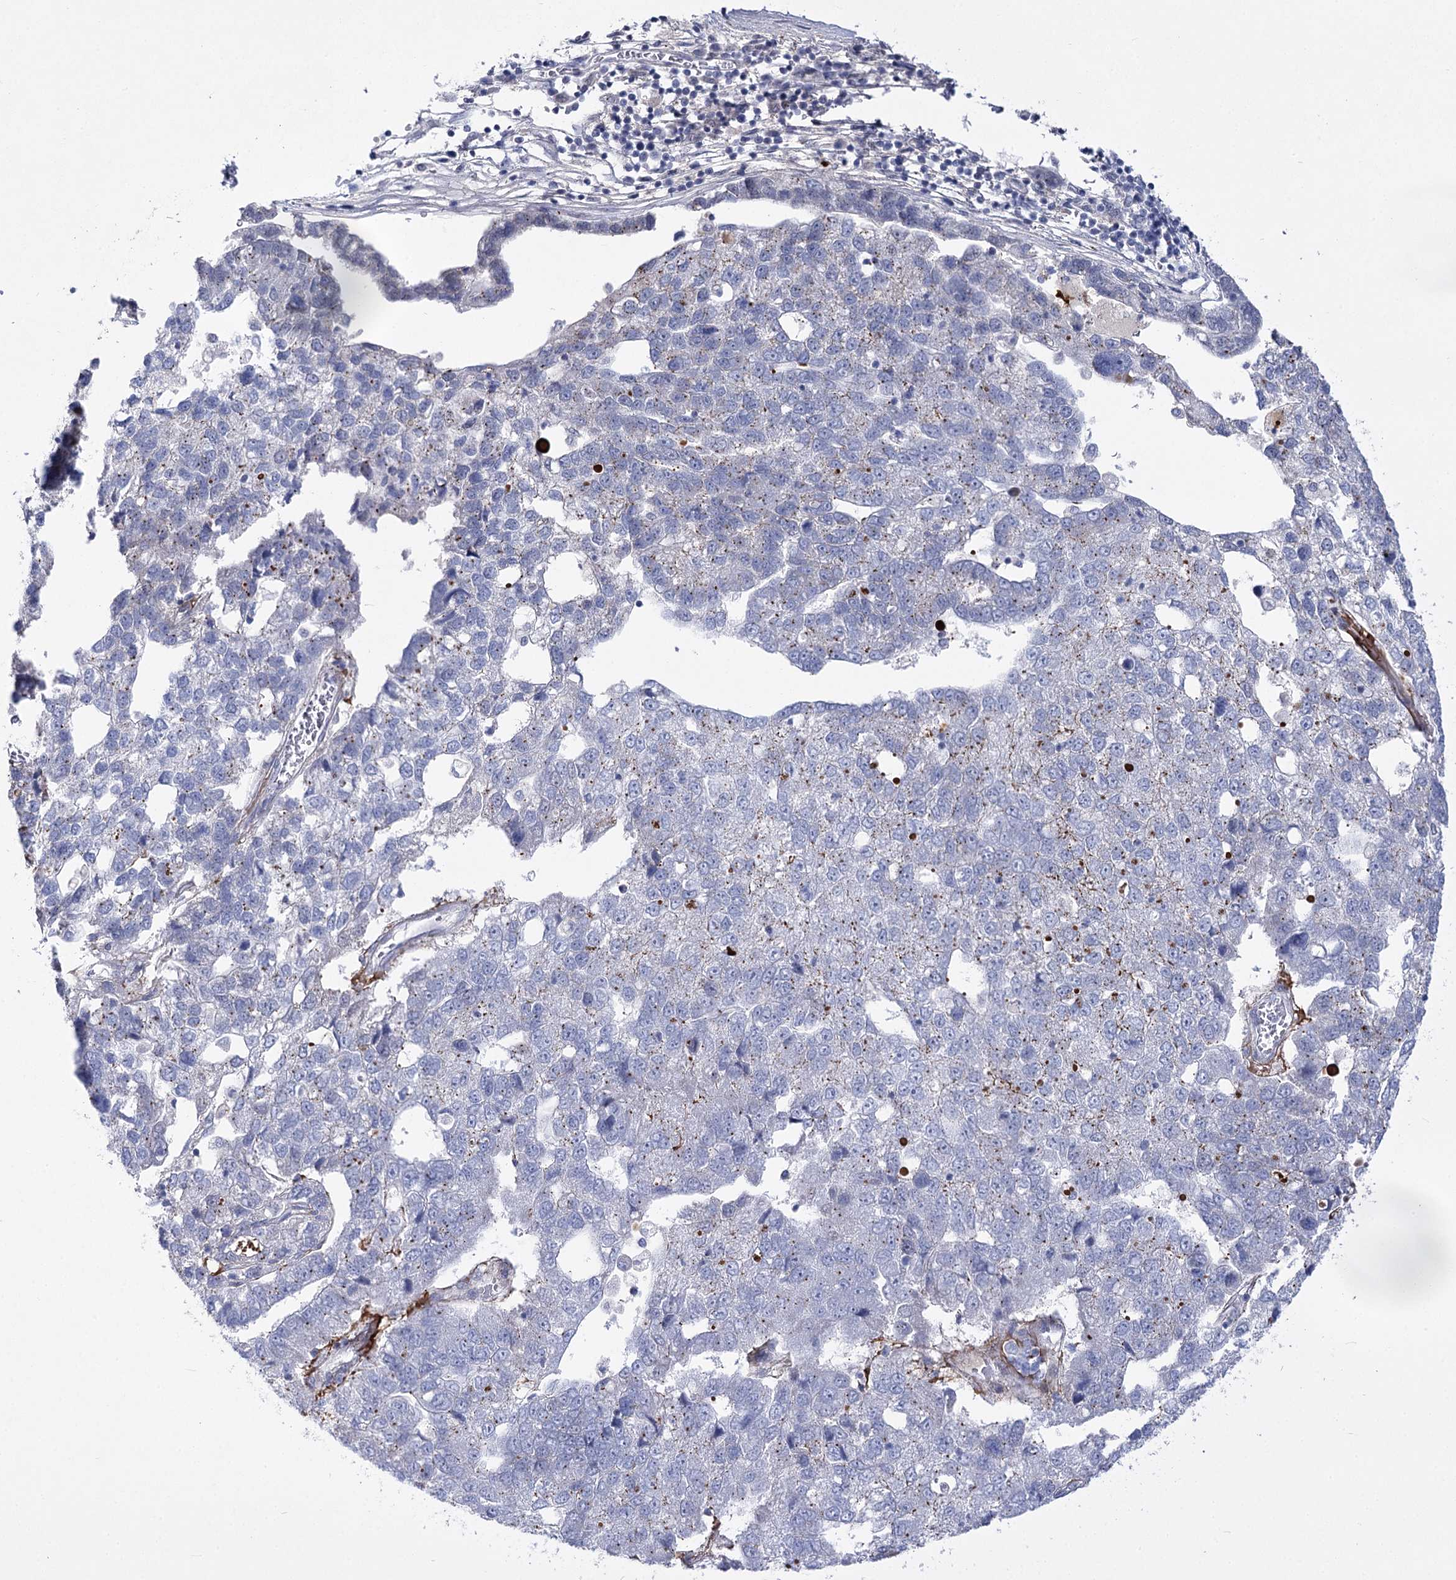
{"staining": {"intensity": "negative", "quantity": "none", "location": "none"}, "tissue": "pancreatic cancer", "cell_type": "Tumor cells", "image_type": "cancer", "snomed": [{"axis": "morphology", "description": "Adenocarcinoma, NOS"}, {"axis": "topography", "description": "Pancreas"}], "caption": "Human pancreatic cancer (adenocarcinoma) stained for a protein using IHC demonstrates no positivity in tumor cells.", "gene": "ATP10B", "patient": {"sex": "female", "age": 61}}